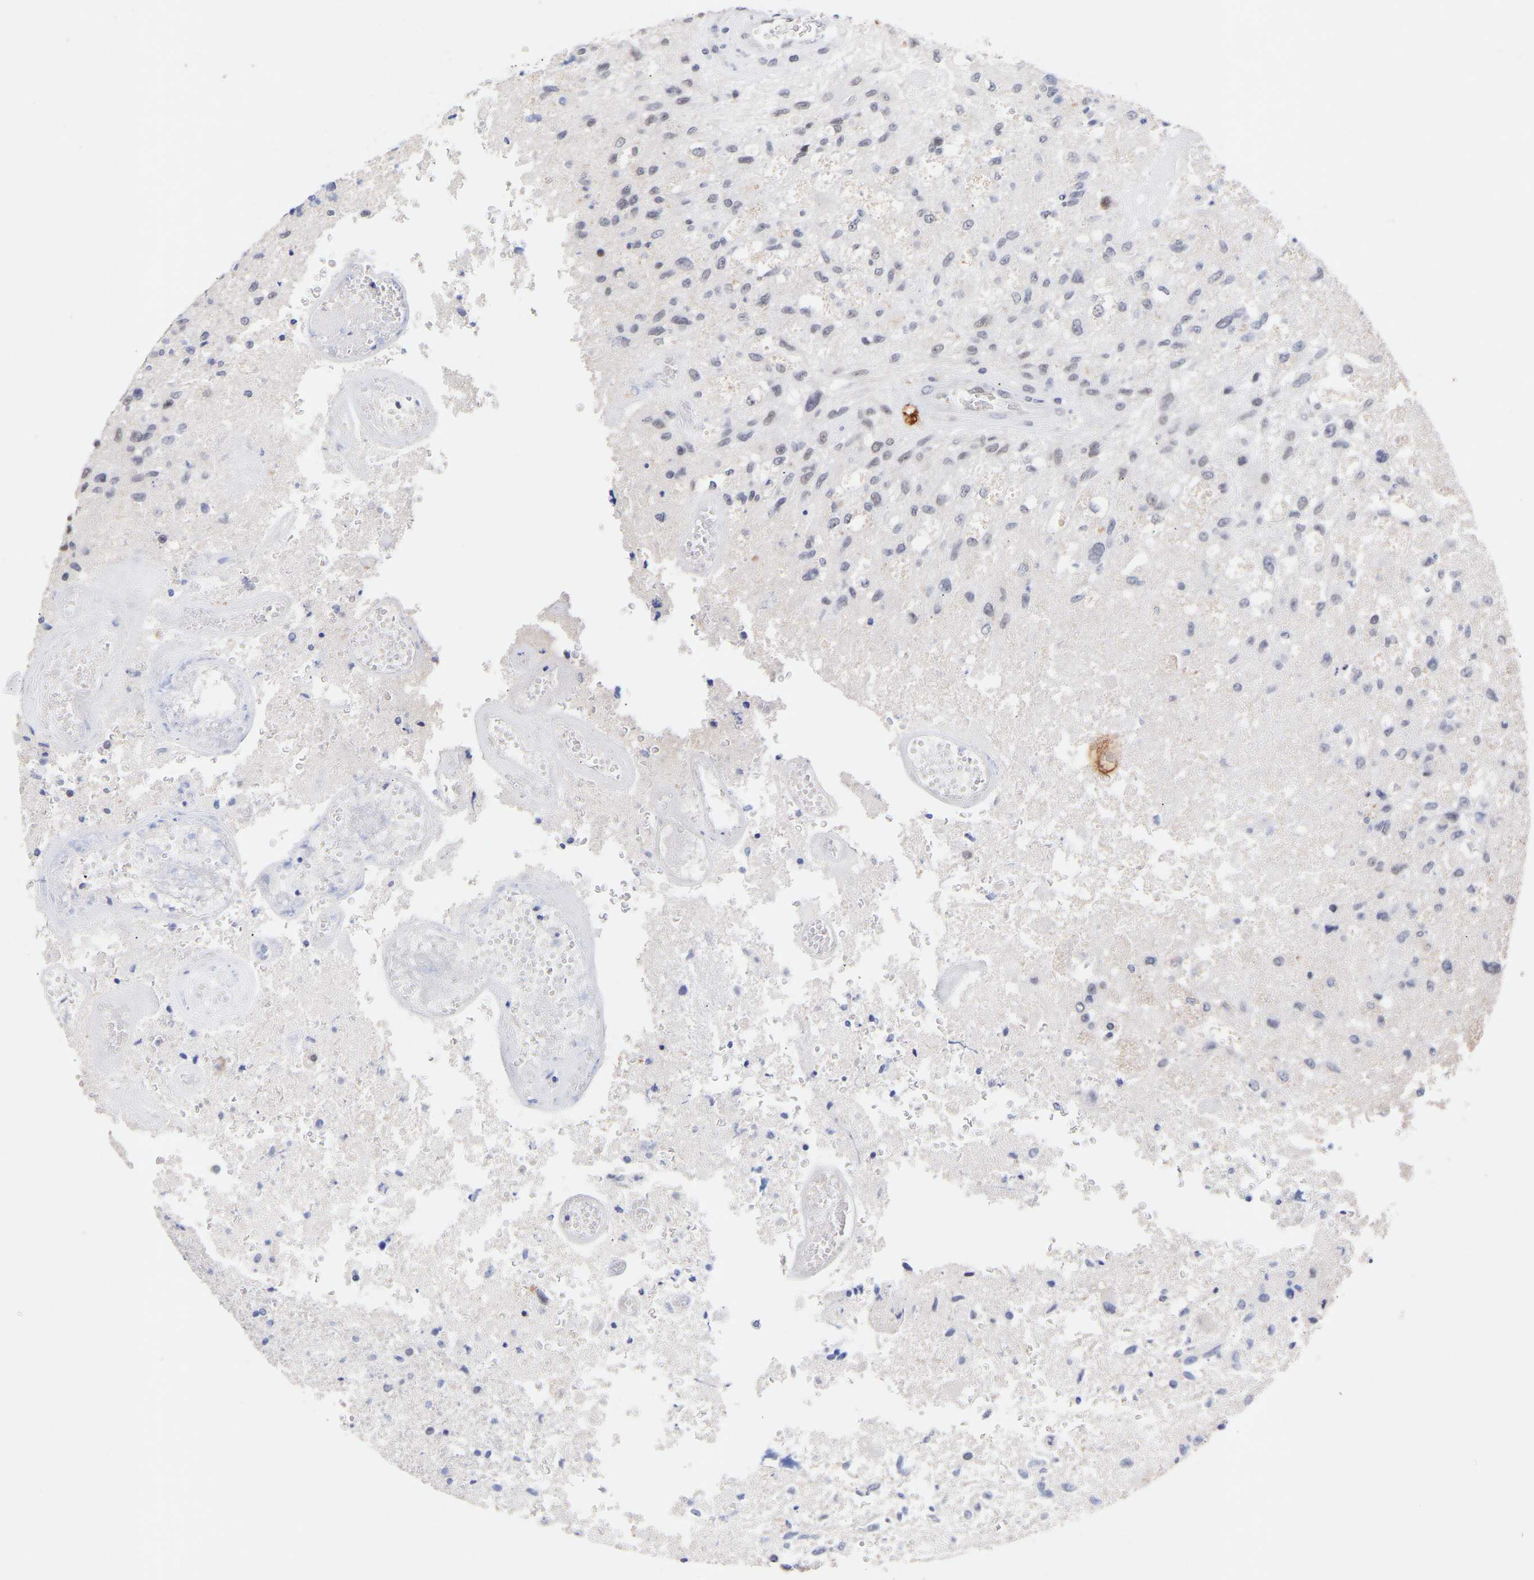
{"staining": {"intensity": "negative", "quantity": "none", "location": "none"}, "tissue": "glioma", "cell_type": "Tumor cells", "image_type": "cancer", "snomed": [{"axis": "morphology", "description": "Normal tissue, NOS"}, {"axis": "morphology", "description": "Glioma, malignant, High grade"}, {"axis": "topography", "description": "Cerebral cortex"}], "caption": "IHC micrograph of human malignant high-grade glioma stained for a protein (brown), which demonstrates no staining in tumor cells.", "gene": "RBM15", "patient": {"sex": "male", "age": 77}}